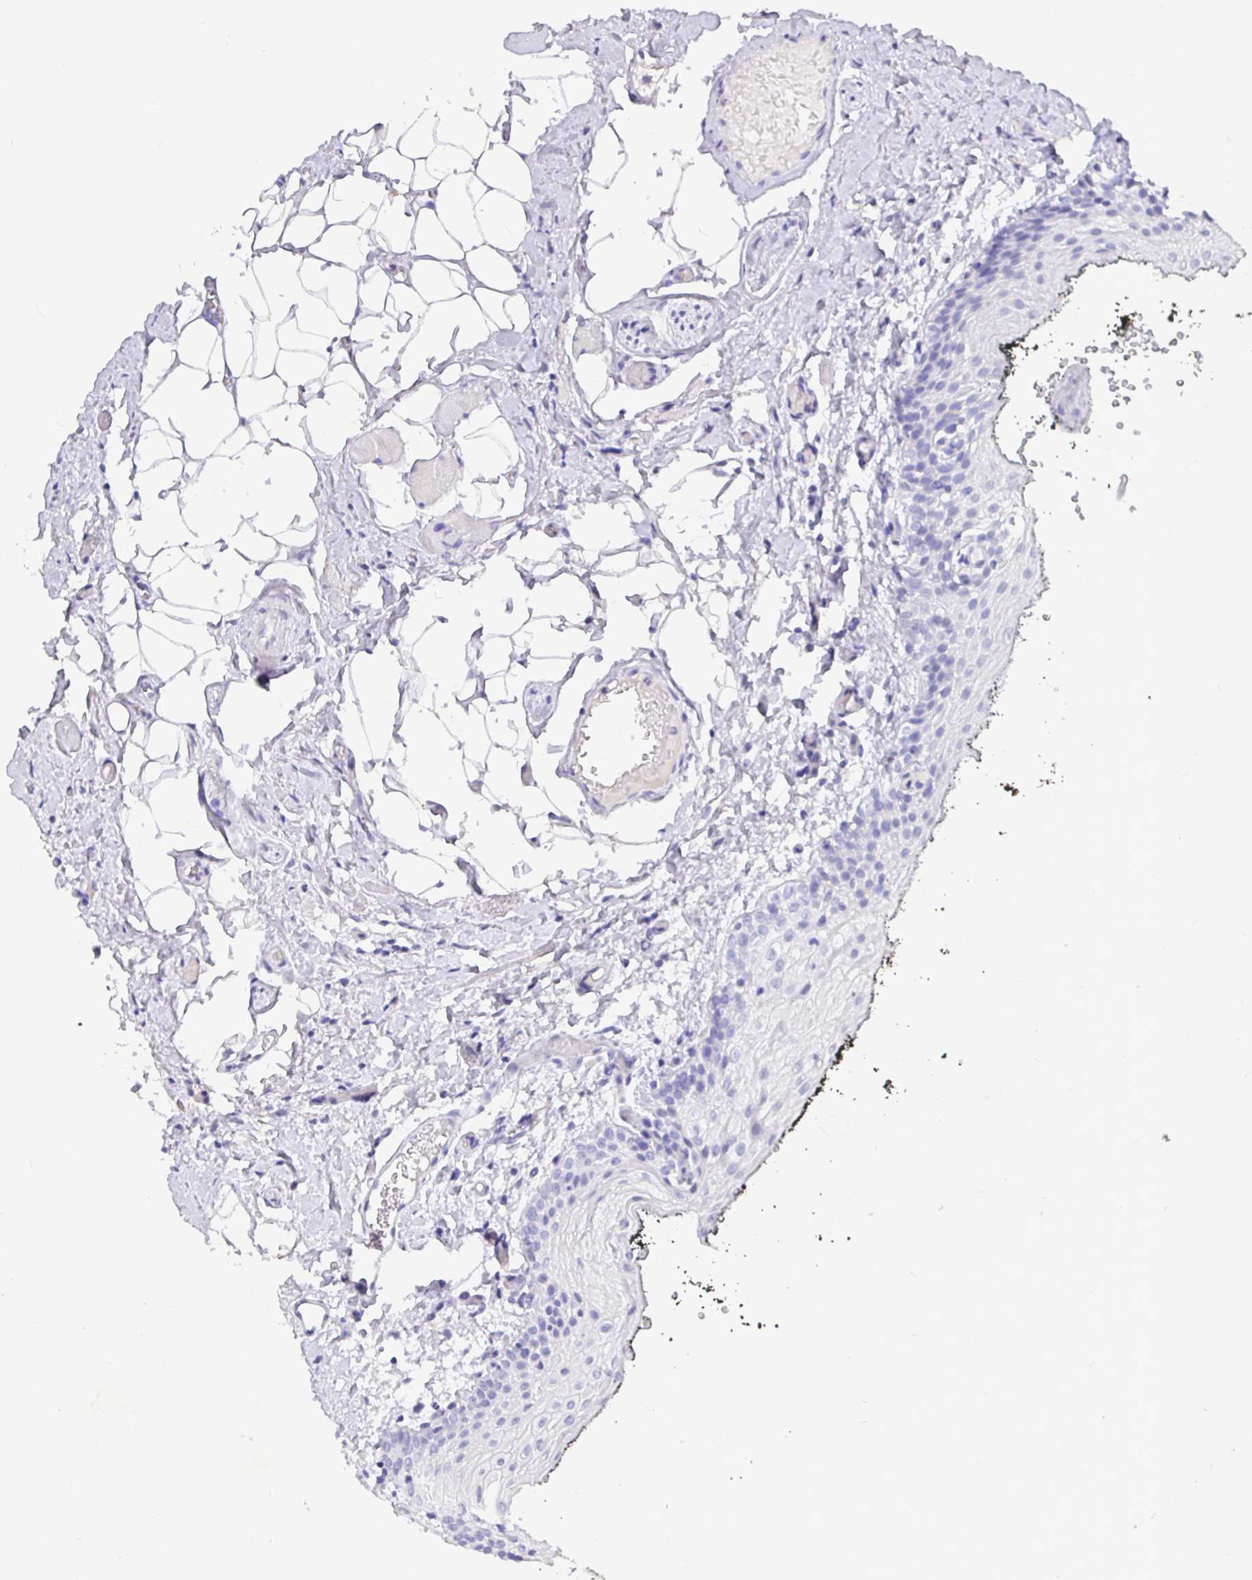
{"staining": {"intensity": "negative", "quantity": "none", "location": "none"}, "tissue": "oral mucosa", "cell_type": "Squamous epithelial cells", "image_type": "normal", "snomed": [{"axis": "morphology", "description": "Normal tissue, NOS"}, {"axis": "morphology", "description": "Squamous cell carcinoma, NOS"}, {"axis": "topography", "description": "Oral tissue"}, {"axis": "topography", "description": "Head-Neck"}], "caption": "This is an immunohistochemistry image of benign human oral mucosa. There is no expression in squamous epithelial cells.", "gene": "TPTE", "patient": {"sex": "male", "age": 58}}